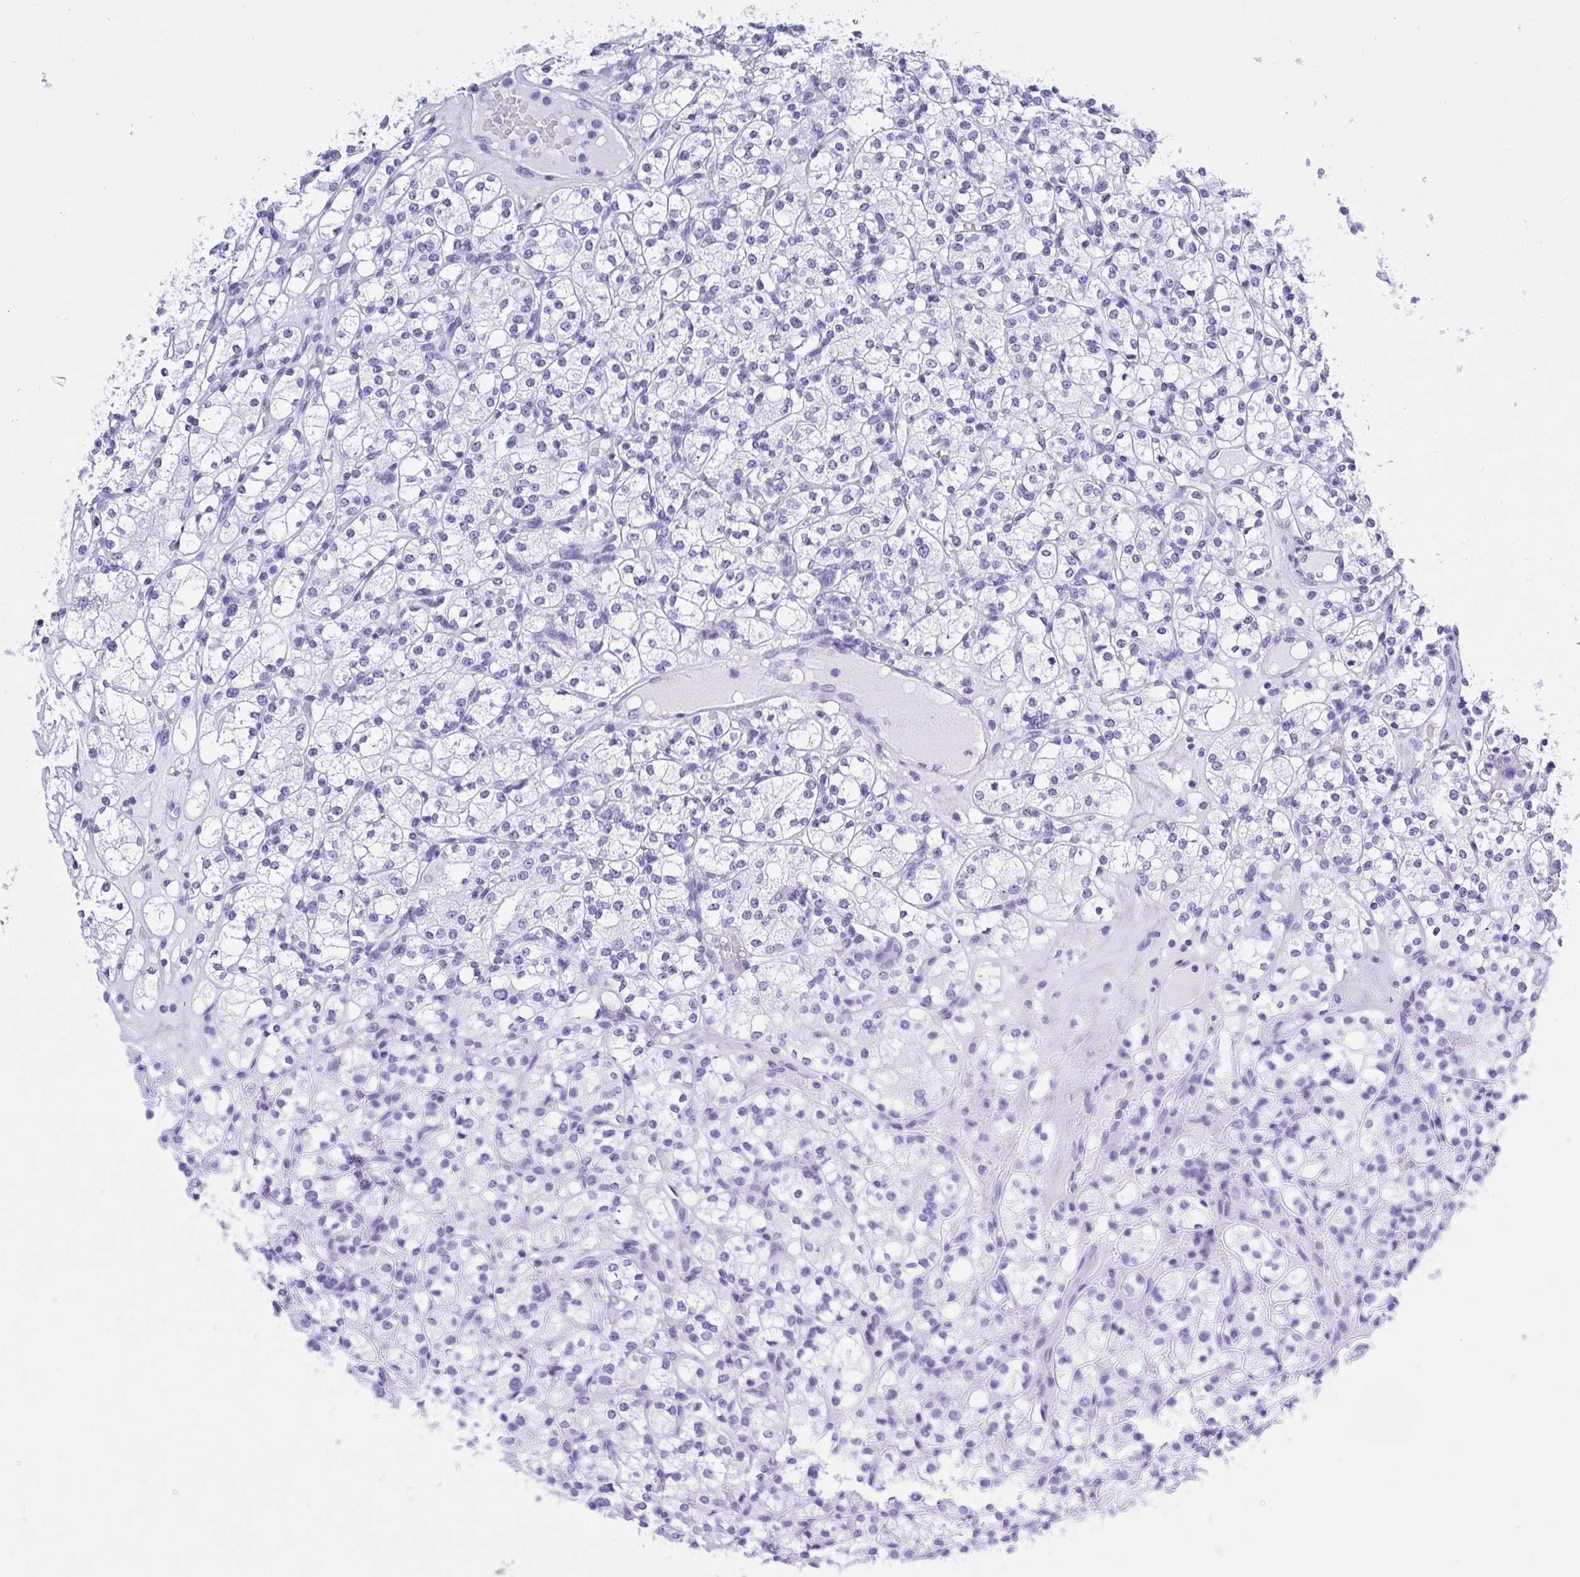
{"staining": {"intensity": "negative", "quantity": "none", "location": "none"}, "tissue": "renal cancer", "cell_type": "Tumor cells", "image_type": "cancer", "snomed": [{"axis": "morphology", "description": "Adenocarcinoma, NOS"}, {"axis": "topography", "description": "Kidney"}], "caption": "An IHC micrograph of renal cancer is shown. There is no staining in tumor cells of renal cancer.", "gene": "THOP1", "patient": {"sex": "male", "age": 77}}